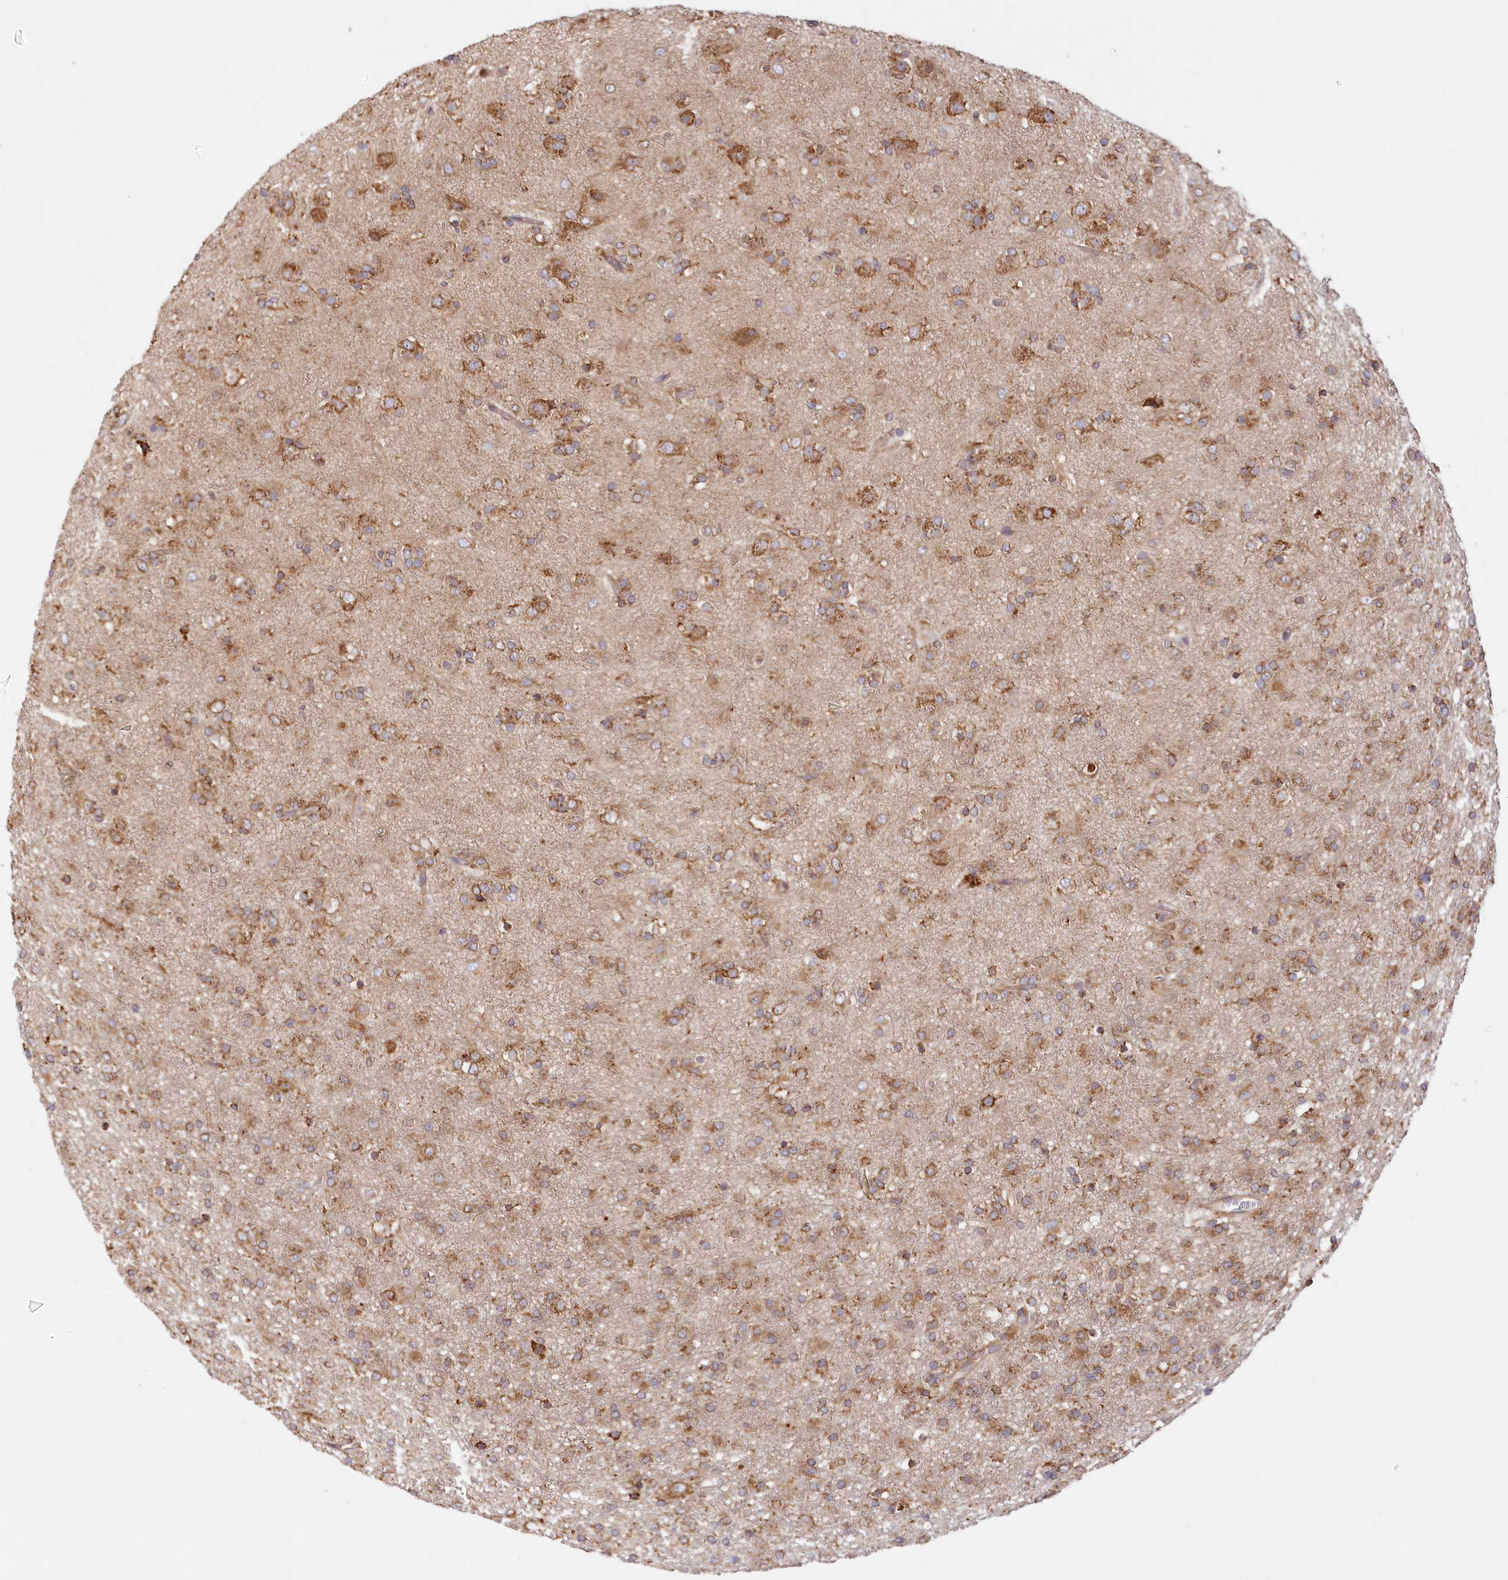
{"staining": {"intensity": "moderate", "quantity": ">75%", "location": "cytoplasmic/membranous"}, "tissue": "glioma", "cell_type": "Tumor cells", "image_type": "cancer", "snomed": [{"axis": "morphology", "description": "Glioma, malignant, Low grade"}, {"axis": "topography", "description": "Brain"}], "caption": "This image displays malignant glioma (low-grade) stained with IHC to label a protein in brown. The cytoplasmic/membranous of tumor cells show moderate positivity for the protein. Nuclei are counter-stained blue.", "gene": "ACAP2", "patient": {"sex": "male", "age": 65}}